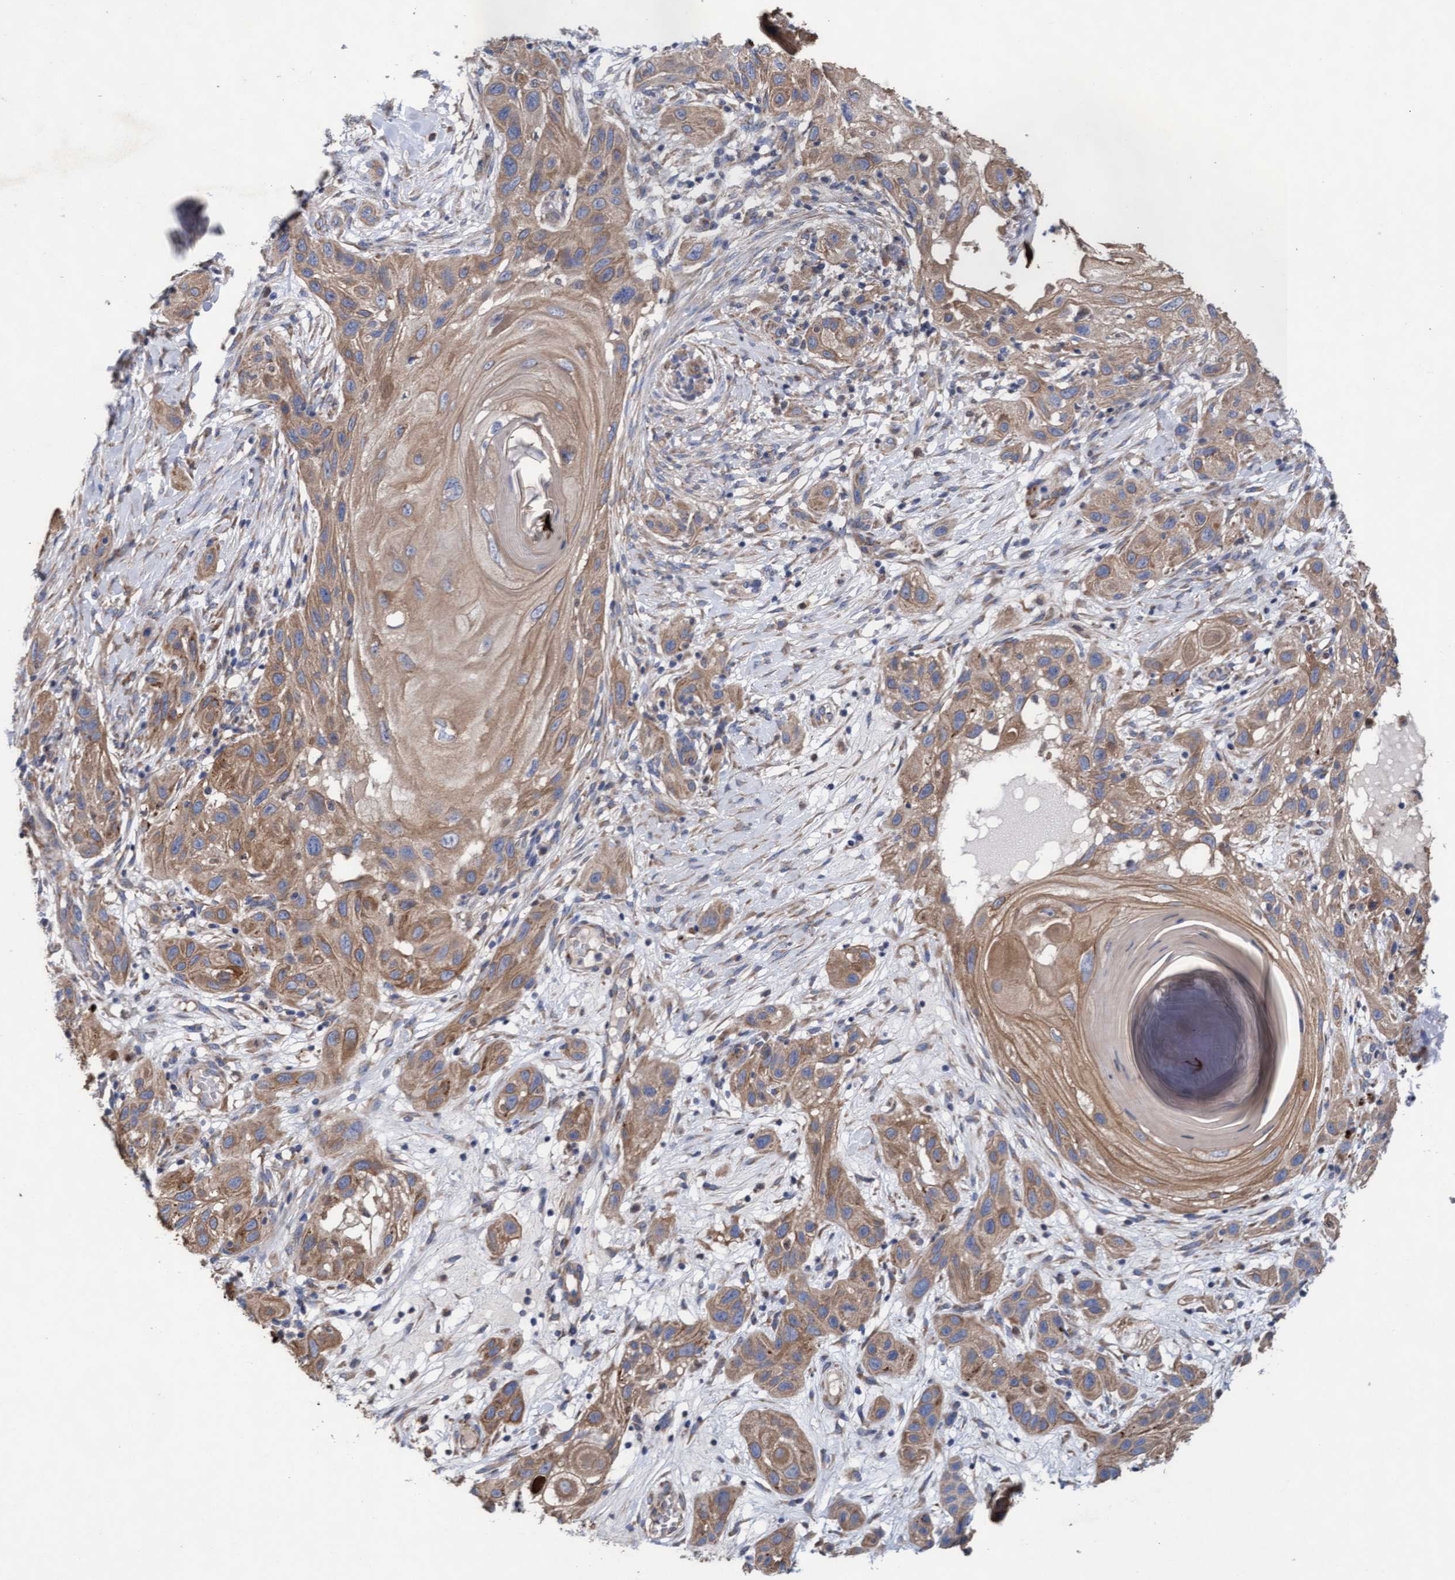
{"staining": {"intensity": "moderate", "quantity": ">75%", "location": "cytoplasmic/membranous"}, "tissue": "skin cancer", "cell_type": "Tumor cells", "image_type": "cancer", "snomed": [{"axis": "morphology", "description": "Squamous cell carcinoma, NOS"}, {"axis": "topography", "description": "Skin"}], "caption": "Human skin cancer (squamous cell carcinoma) stained with a protein marker exhibits moderate staining in tumor cells.", "gene": "MRPL38", "patient": {"sex": "female", "age": 96}}